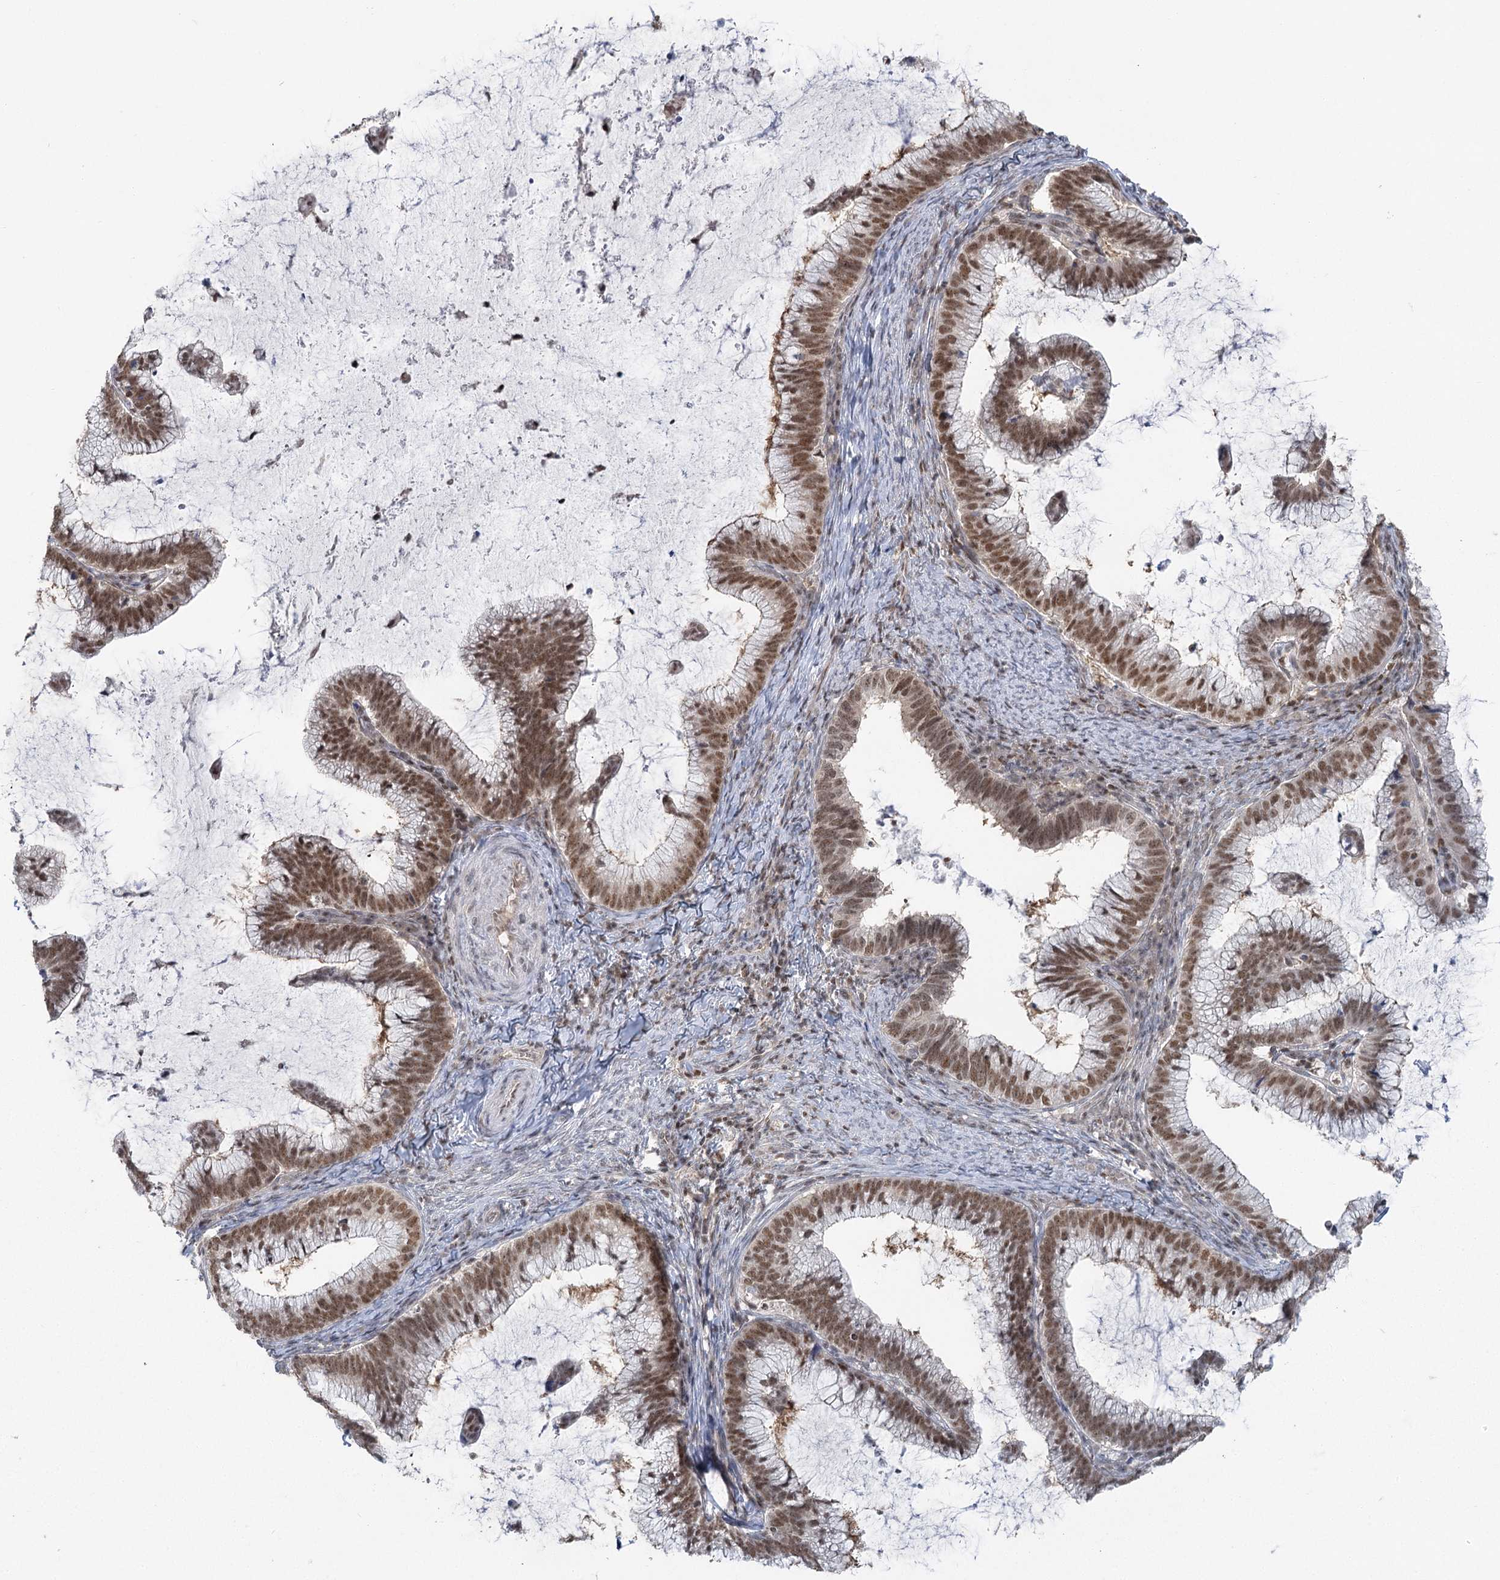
{"staining": {"intensity": "moderate", "quantity": ">75%", "location": "nuclear"}, "tissue": "cervical cancer", "cell_type": "Tumor cells", "image_type": "cancer", "snomed": [{"axis": "morphology", "description": "Adenocarcinoma, NOS"}, {"axis": "topography", "description": "Cervix"}], "caption": "Immunohistochemical staining of adenocarcinoma (cervical) demonstrates medium levels of moderate nuclear protein staining in approximately >75% of tumor cells.", "gene": "PDS5A", "patient": {"sex": "female", "age": 36}}